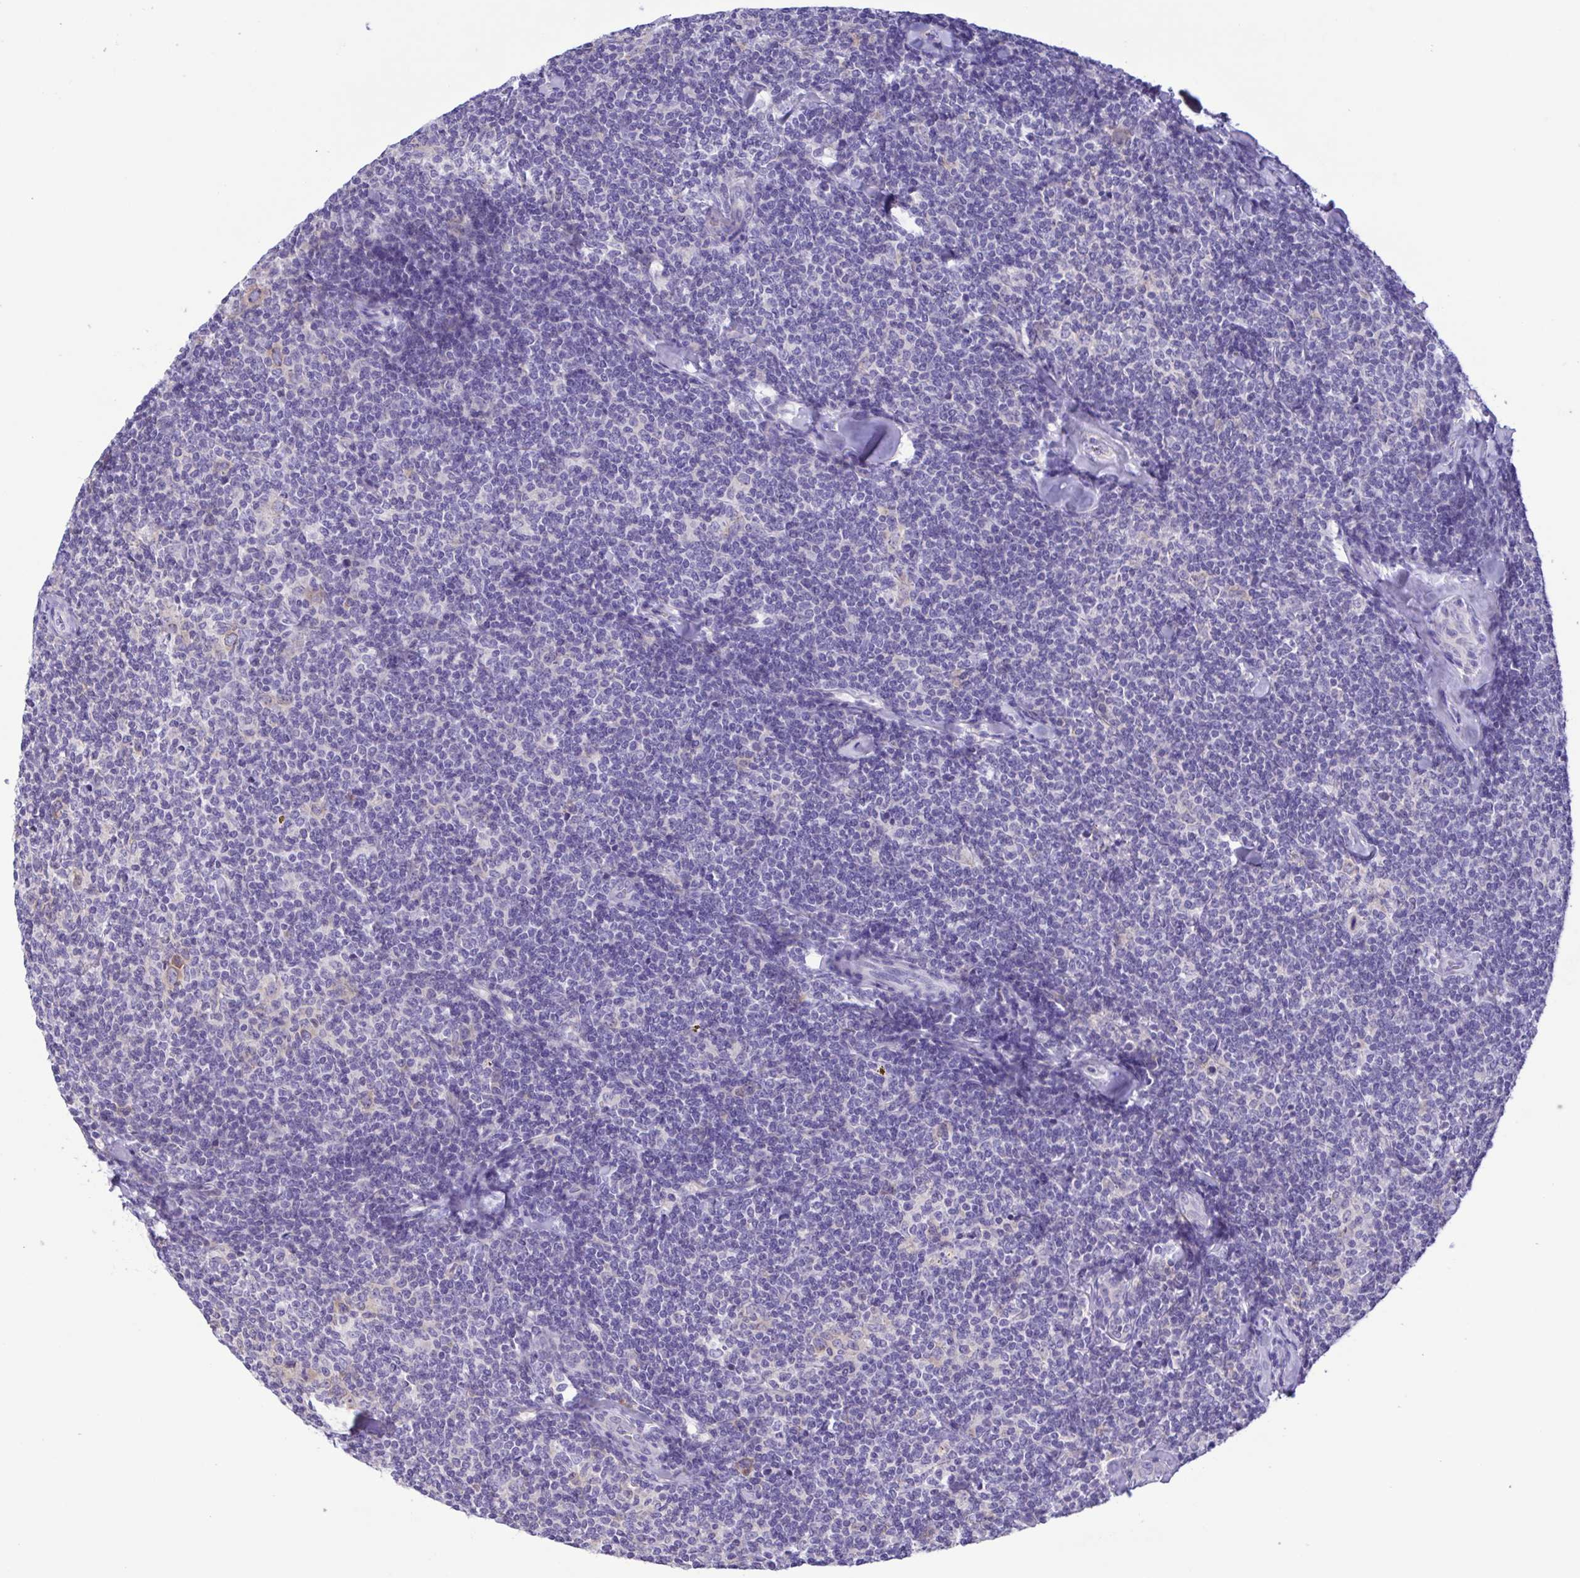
{"staining": {"intensity": "negative", "quantity": "none", "location": "none"}, "tissue": "lymphoma", "cell_type": "Tumor cells", "image_type": "cancer", "snomed": [{"axis": "morphology", "description": "Malignant lymphoma, non-Hodgkin's type, Low grade"}, {"axis": "topography", "description": "Lymph node"}], "caption": "Tumor cells are negative for brown protein staining in lymphoma.", "gene": "TNNI3", "patient": {"sex": "female", "age": 56}}